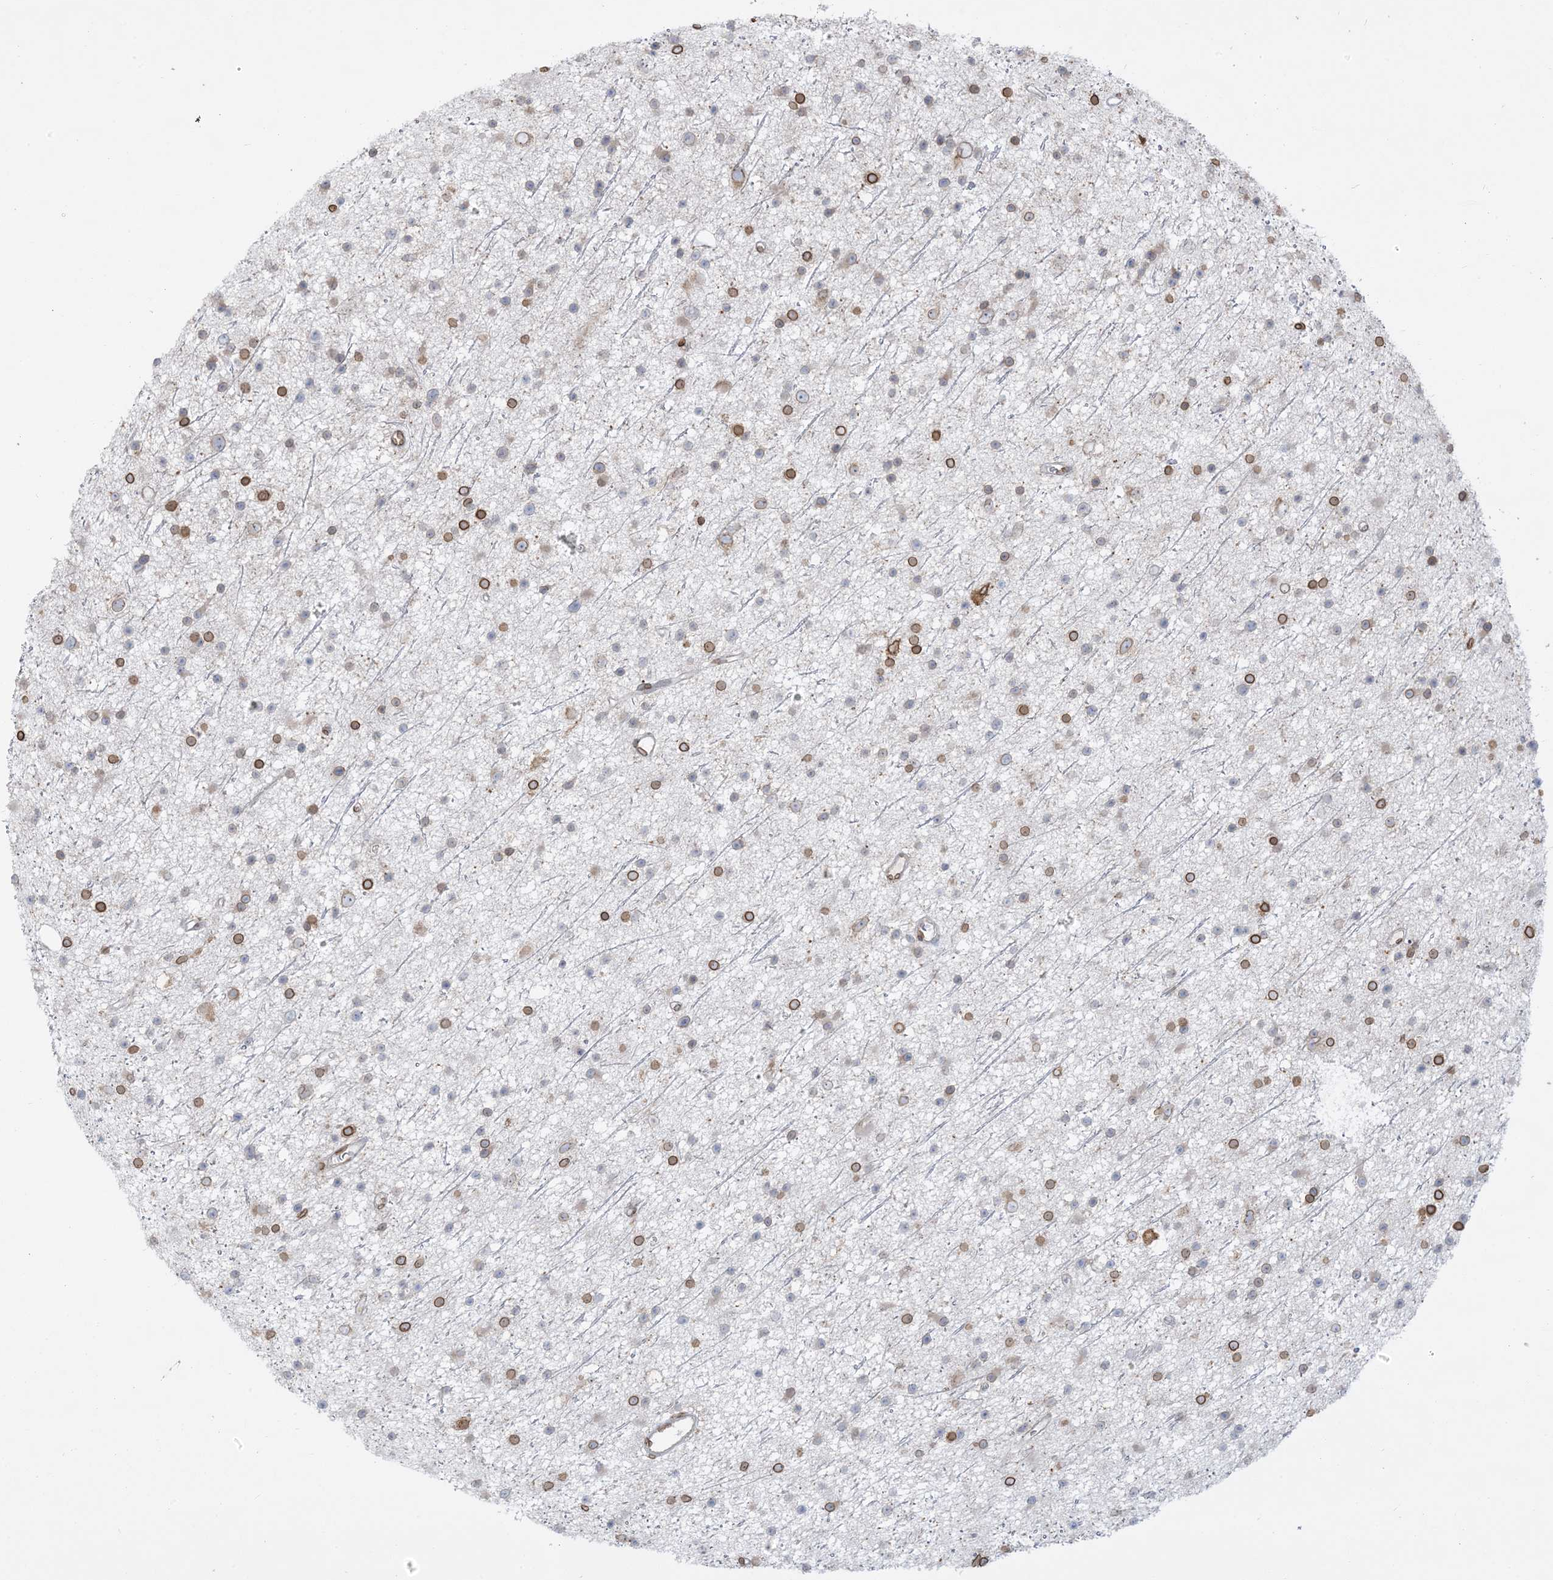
{"staining": {"intensity": "moderate", "quantity": "25%-75%", "location": "cytoplasmic/membranous,nuclear"}, "tissue": "glioma", "cell_type": "Tumor cells", "image_type": "cancer", "snomed": [{"axis": "morphology", "description": "Glioma, malignant, Low grade"}, {"axis": "topography", "description": "Cerebral cortex"}], "caption": "Moderate cytoplasmic/membranous and nuclear protein expression is identified in approximately 25%-75% of tumor cells in malignant glioma (low-grade).", "gene": "WWP1", "patient": {"sex": "female", "age": 39}}